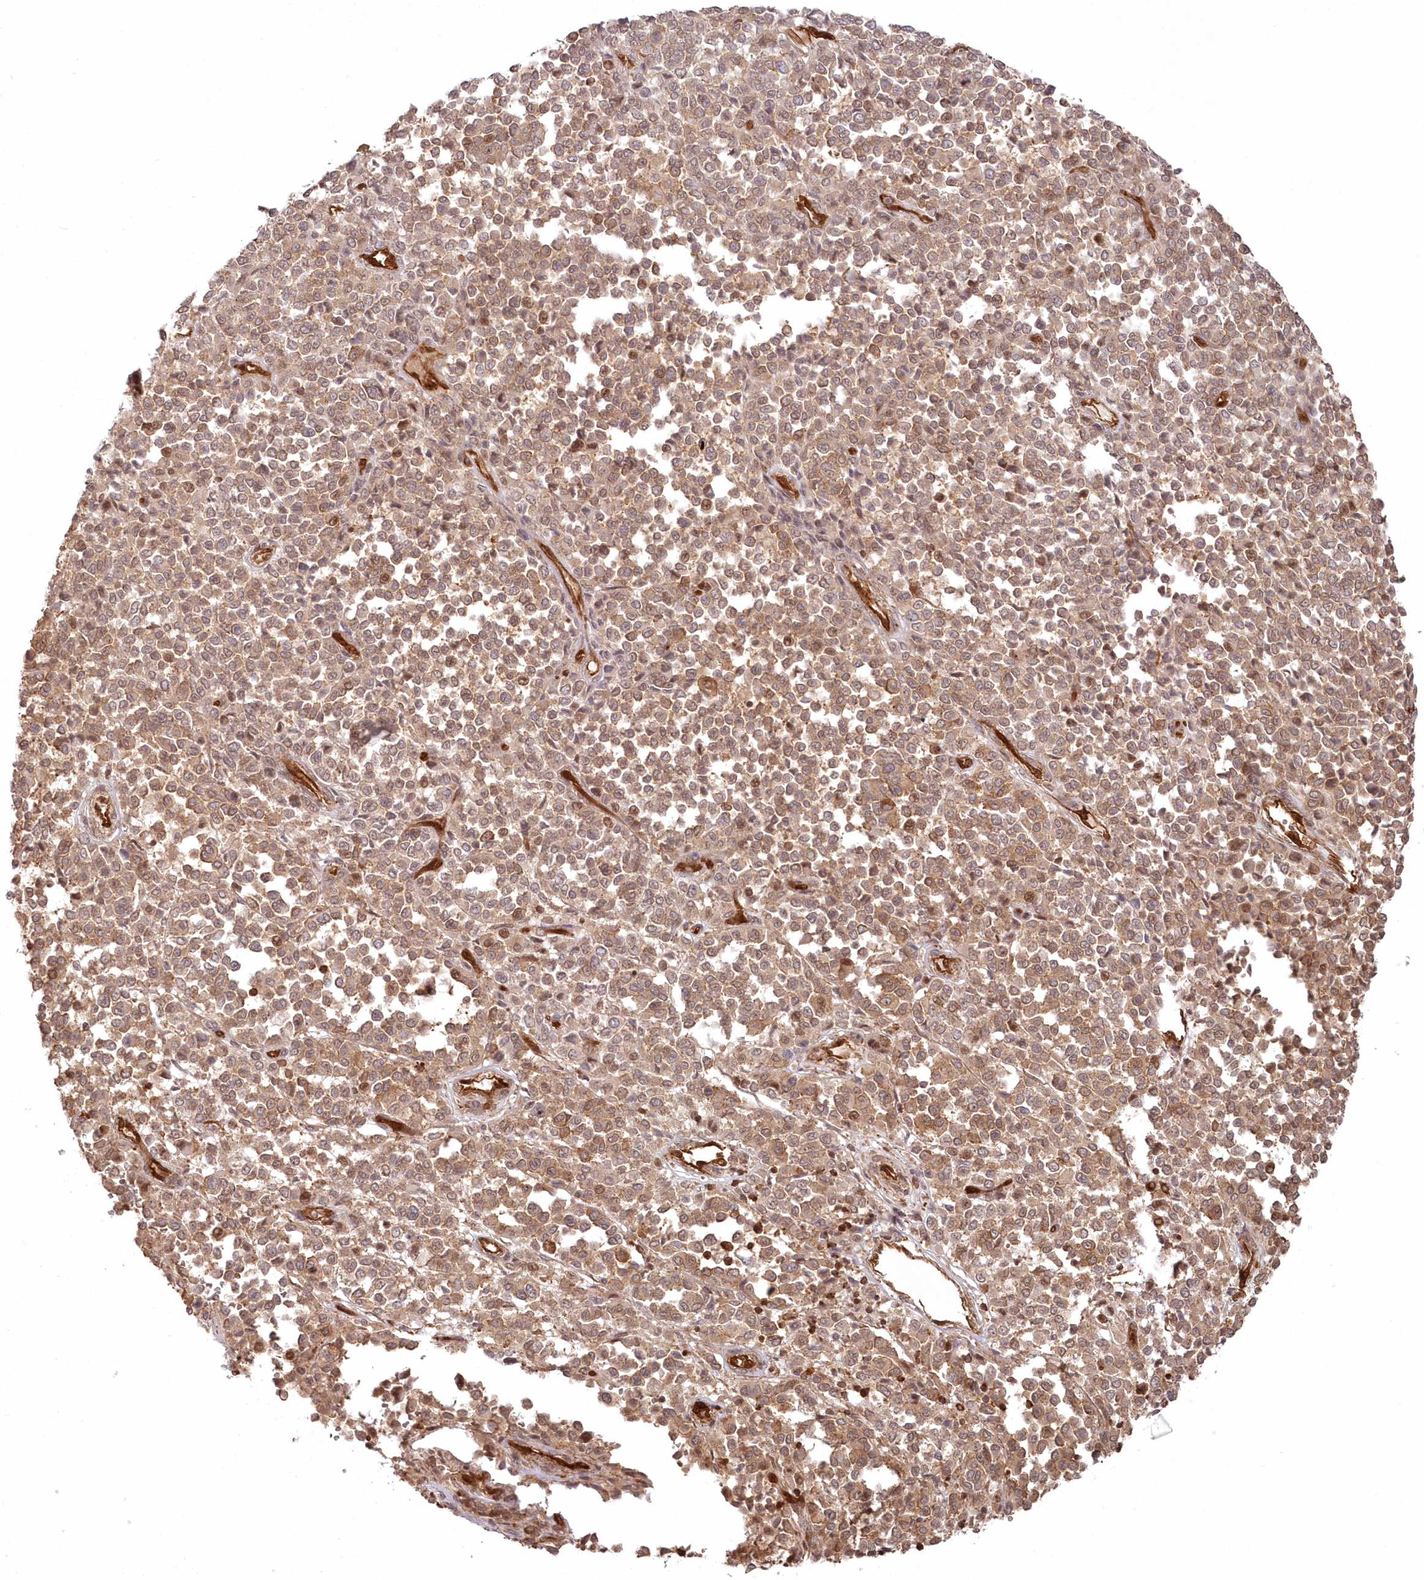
{"staining": {"intensity": "moderate", "quantity": ">75%", "location": "cytoplasmic/membranous"}, "tissue": "melanoma", "cell_type": "Tumor cells", "image_type": "cancer", "snomed": [{"axis": "morphology", "description": "Malignant melanoma, Metastatic site"}, {"axis": "topography", "description": "Pancreas"}], "caption": "Immunohistochemistry (IHC) micrograph of malignant melanoma (metastatic site) stained for a protein (brown), which displays medium levels of moderate cytoplasmic/membranous positivity in approximately >75% of tumor cells.", "gene": "RGCC", "patient": {"sex": "female", "age": 30}}